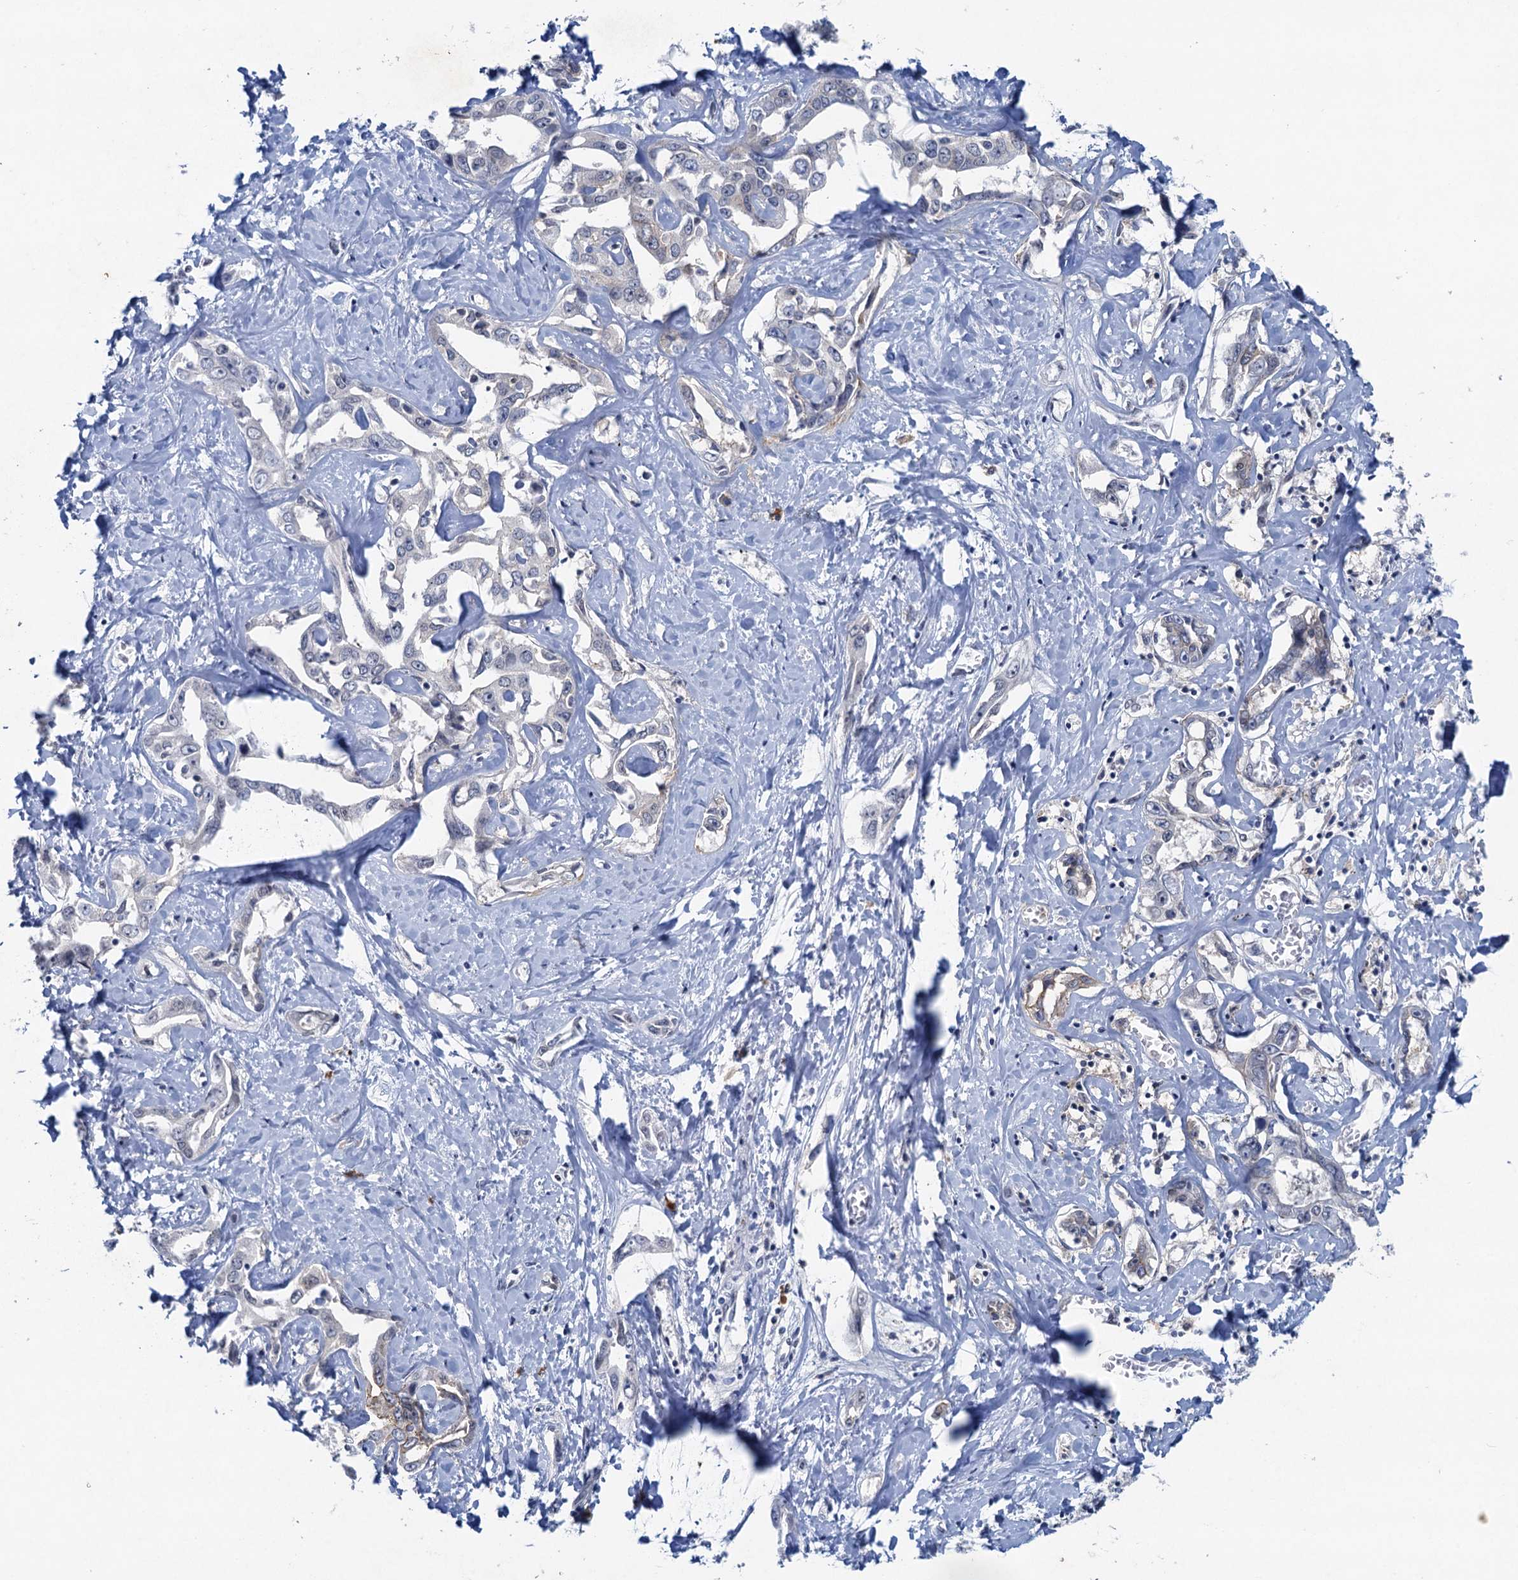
{"staining": {"intensity": "negative", "quantity": "none", "location": "none"}, "tissue": "liver cancer", "cell_type": "Tumor cells", "image_type": "cancer", "snomed": [{"axis": "morphology", "description": "Cholangiocarcinoma"}, {"axis": "topography", "description": "Liver"}], "caption": "This is an immunohistochemistry (IHC) image of human liver cancer (cholangiocarcinoma). There is no staining in tumor cells.", "gene": "HAPSTR1", "patient": {"sex": "male", "age": 59}}